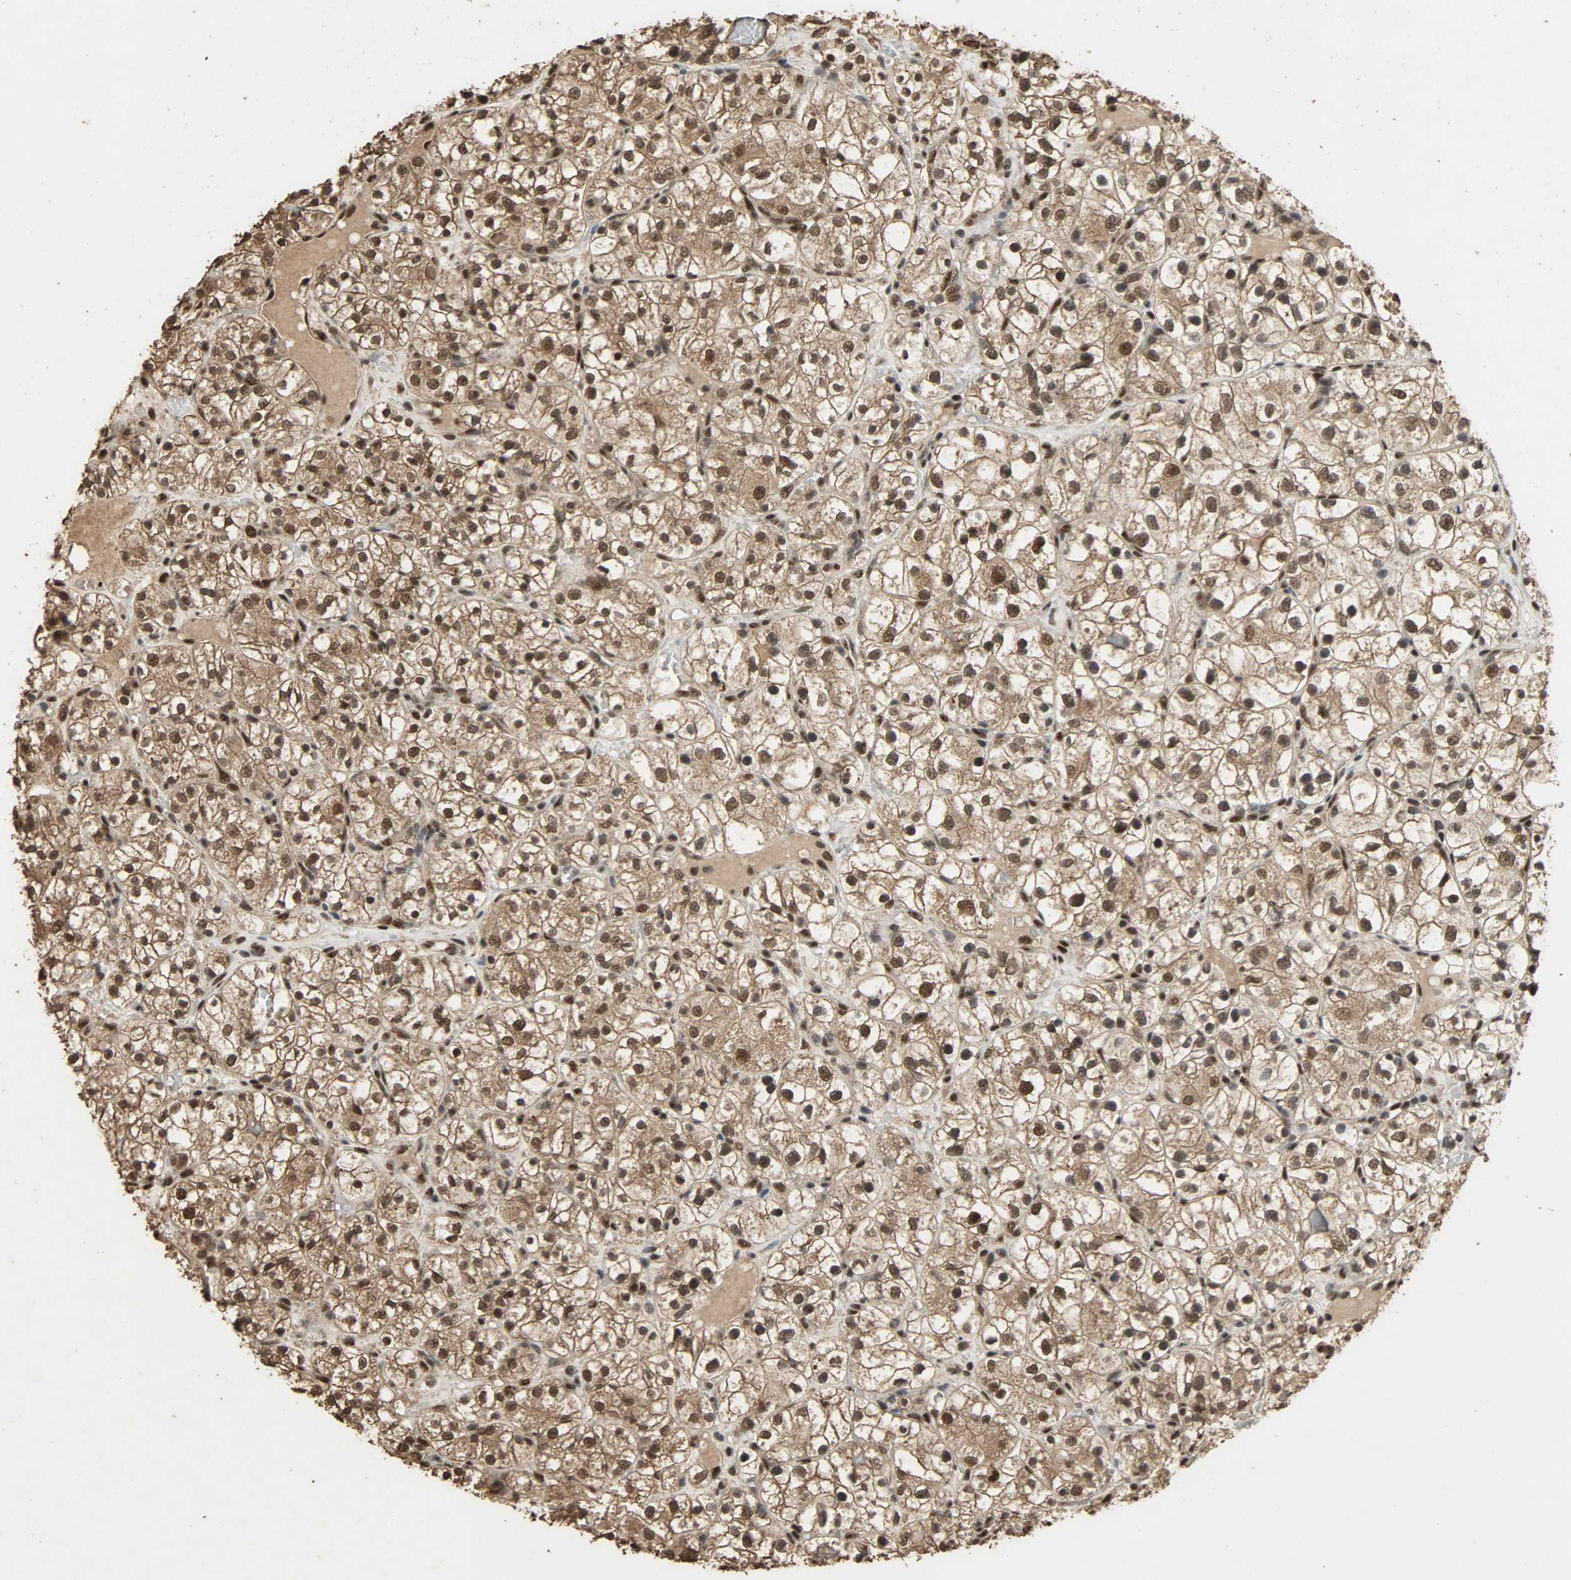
{"staining": {"intensity": "strong", "quantity": ">75%", "location": "cytoplasmic/membranous,nuclear"}, "tissue": "renal cancer", "cell_type": "Tumor cells", "image_type": "cancer", "snomed": [{"axis": "morphology", "description": "Adenocarcinoma, NOS"}, {"axis": "topography", "description": "Kidney"}], "caption": "Tumor cells show high levels of strong cytoplasmic/membranous and nuclear expression in approximately >75% of cells in renal cancer. The staining is performed using DAB brown chromogen to label protein expression. The nuclei are counter-stained blue using hematoxylin.", "gene": "CCNT2", "patient": {"sex": "female", "age": 60}}